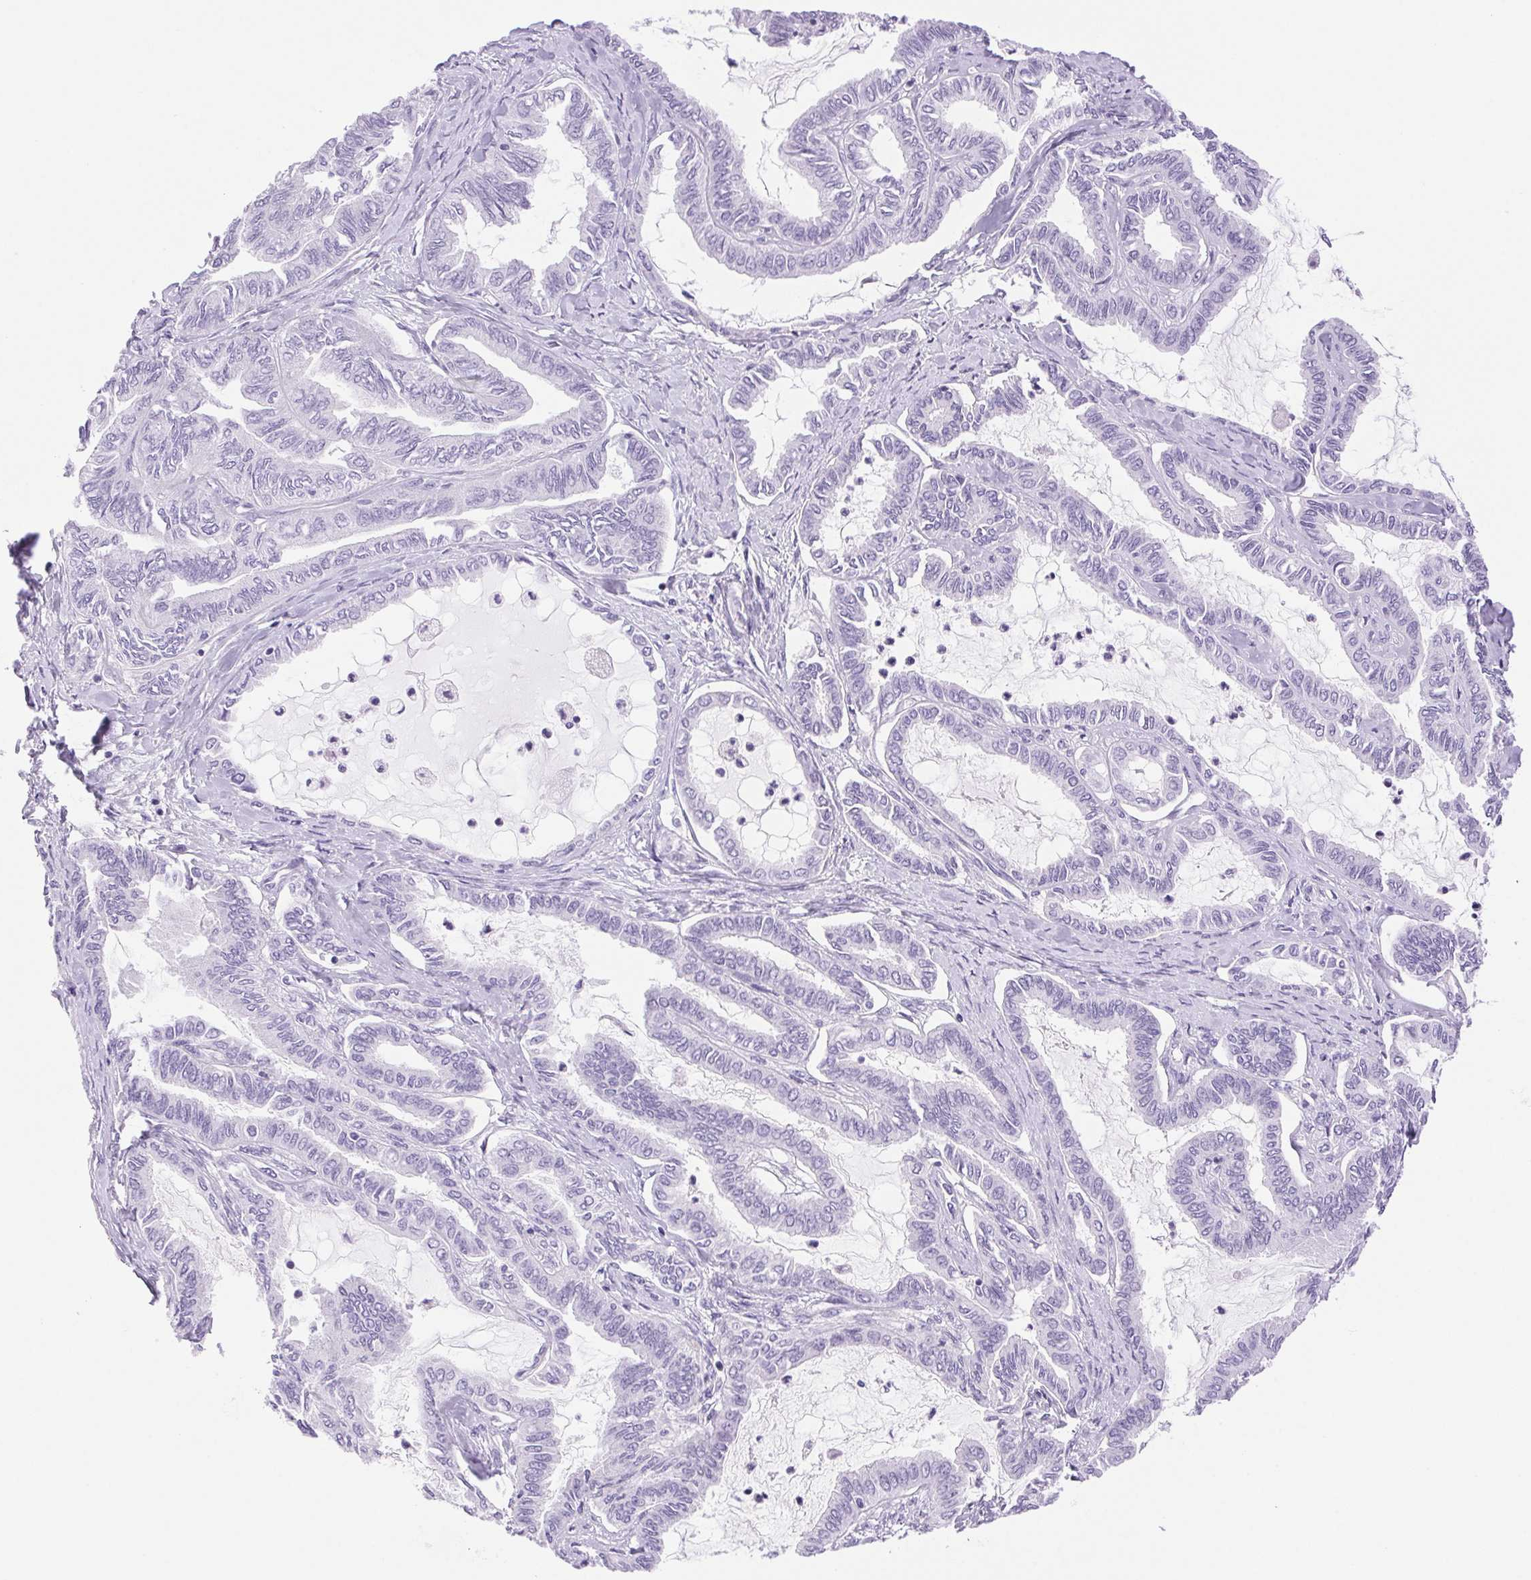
{"staining": {"intensity": "negative", "quantity": "none", "location": "none"}, "tissue": "ovarian cancer", "cell_type": "Tumor cells", "image_type": "cancer", "snomed": [{"axis": "morphology", "description": "Carcinoma, endometroid"}, {"axis": "topography", "description": "Ovary"}], "caption": "This image is of endometroid carcinoma (ovarian) stained with IHC to label a protein in brown with the nuclei are counter-stained blue. There is no staining in tumor cells. (Immunohistochemistry, brightfield microscopy, high magnification).", "gene": "SERPINB3", "patient": {"sex": "female", "age": 70}}